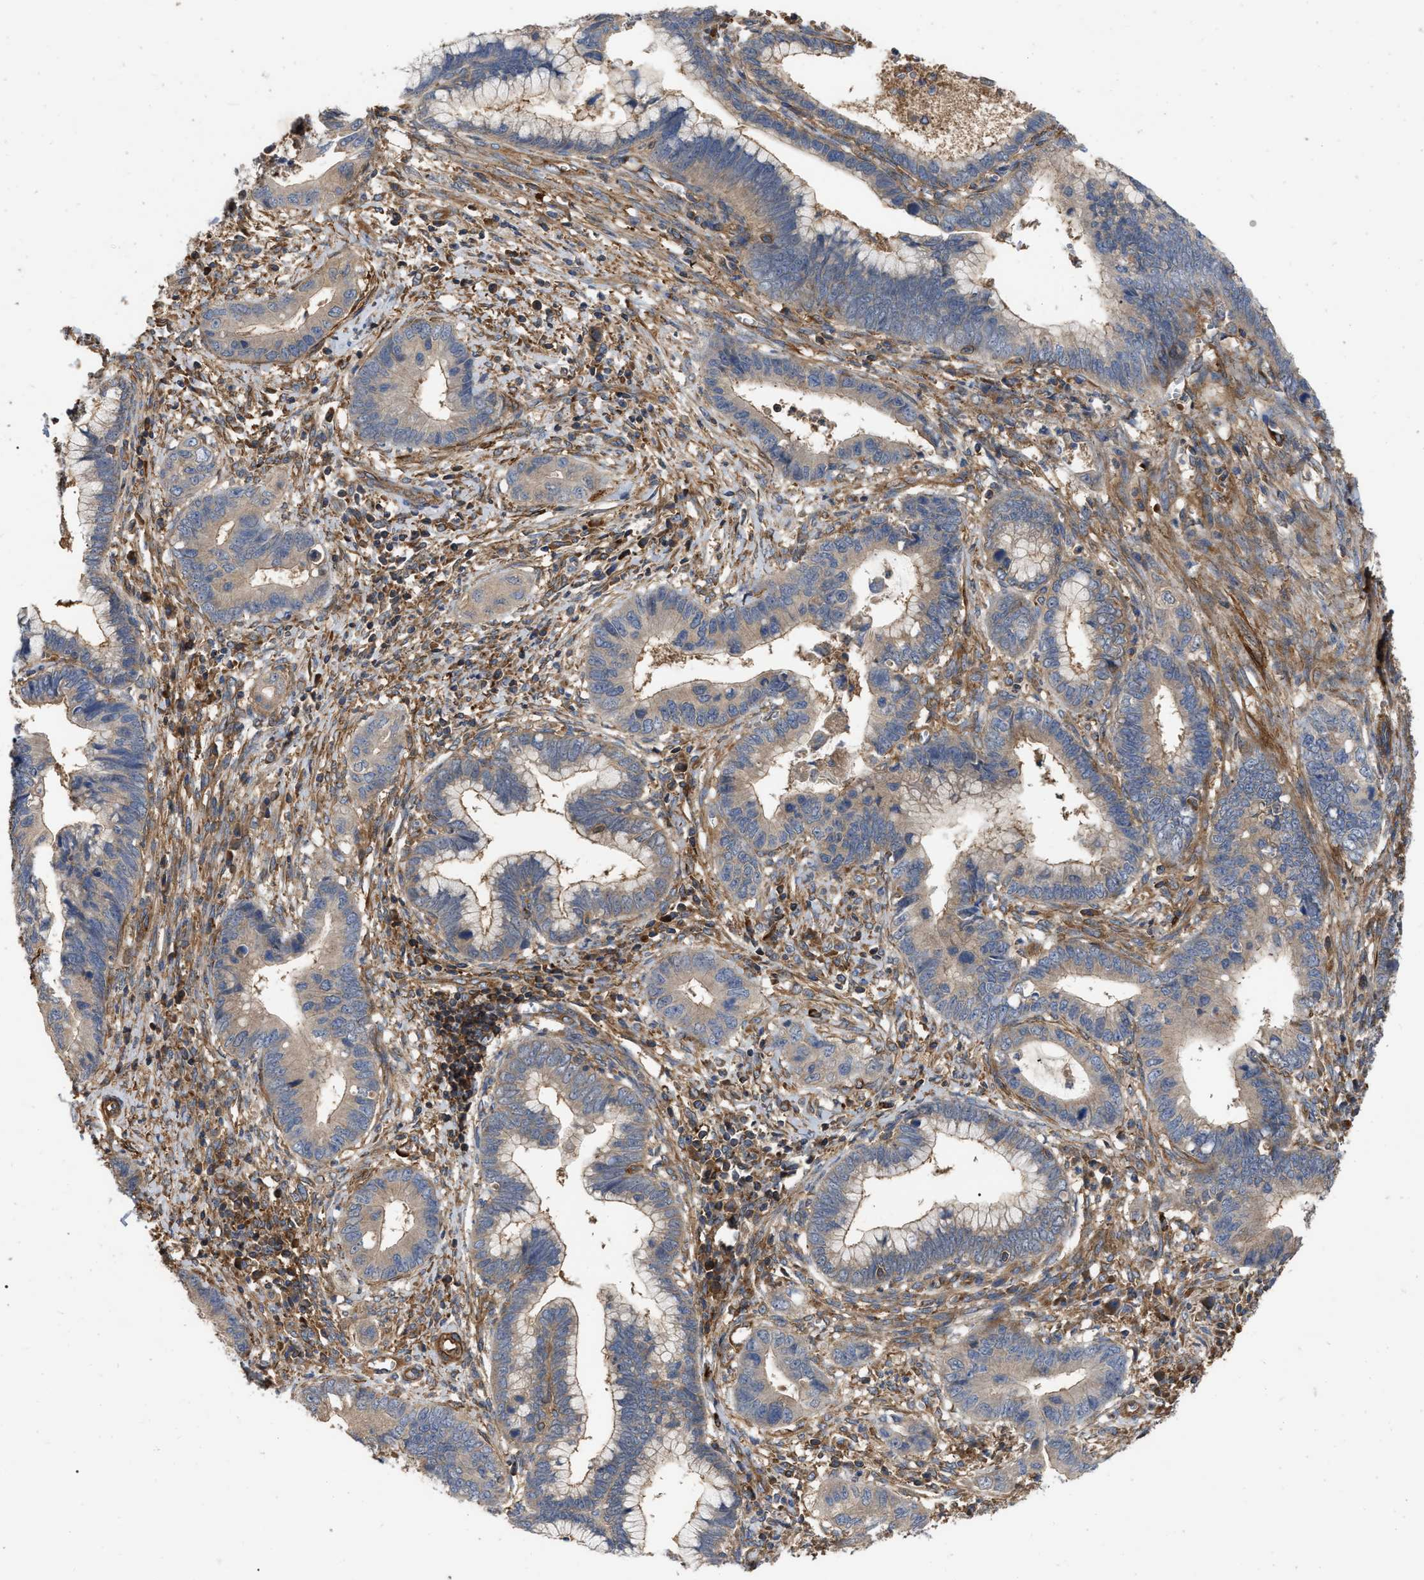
{"staining": {"intensity": "weak", "quantity": ">75%", "location": "cytoplasmic/membranous"}, "tissue": "cervical cancer", "cell_type": "Tumor cells", "image_type": "cancer", "snomed": [{"axis": "morphology", "description": "Adenocarcinoma, NOS"}, {"axis": "topography", "description": "Cervix"}], "caption": "Immunohistochemical staining of cervical adenocarcinoma shows weak cytoplasmic/membranous protein staining in about >75% of tumor cells.", "gene": "RABEP1", "patient": {"sex": "female", "age": 44}}